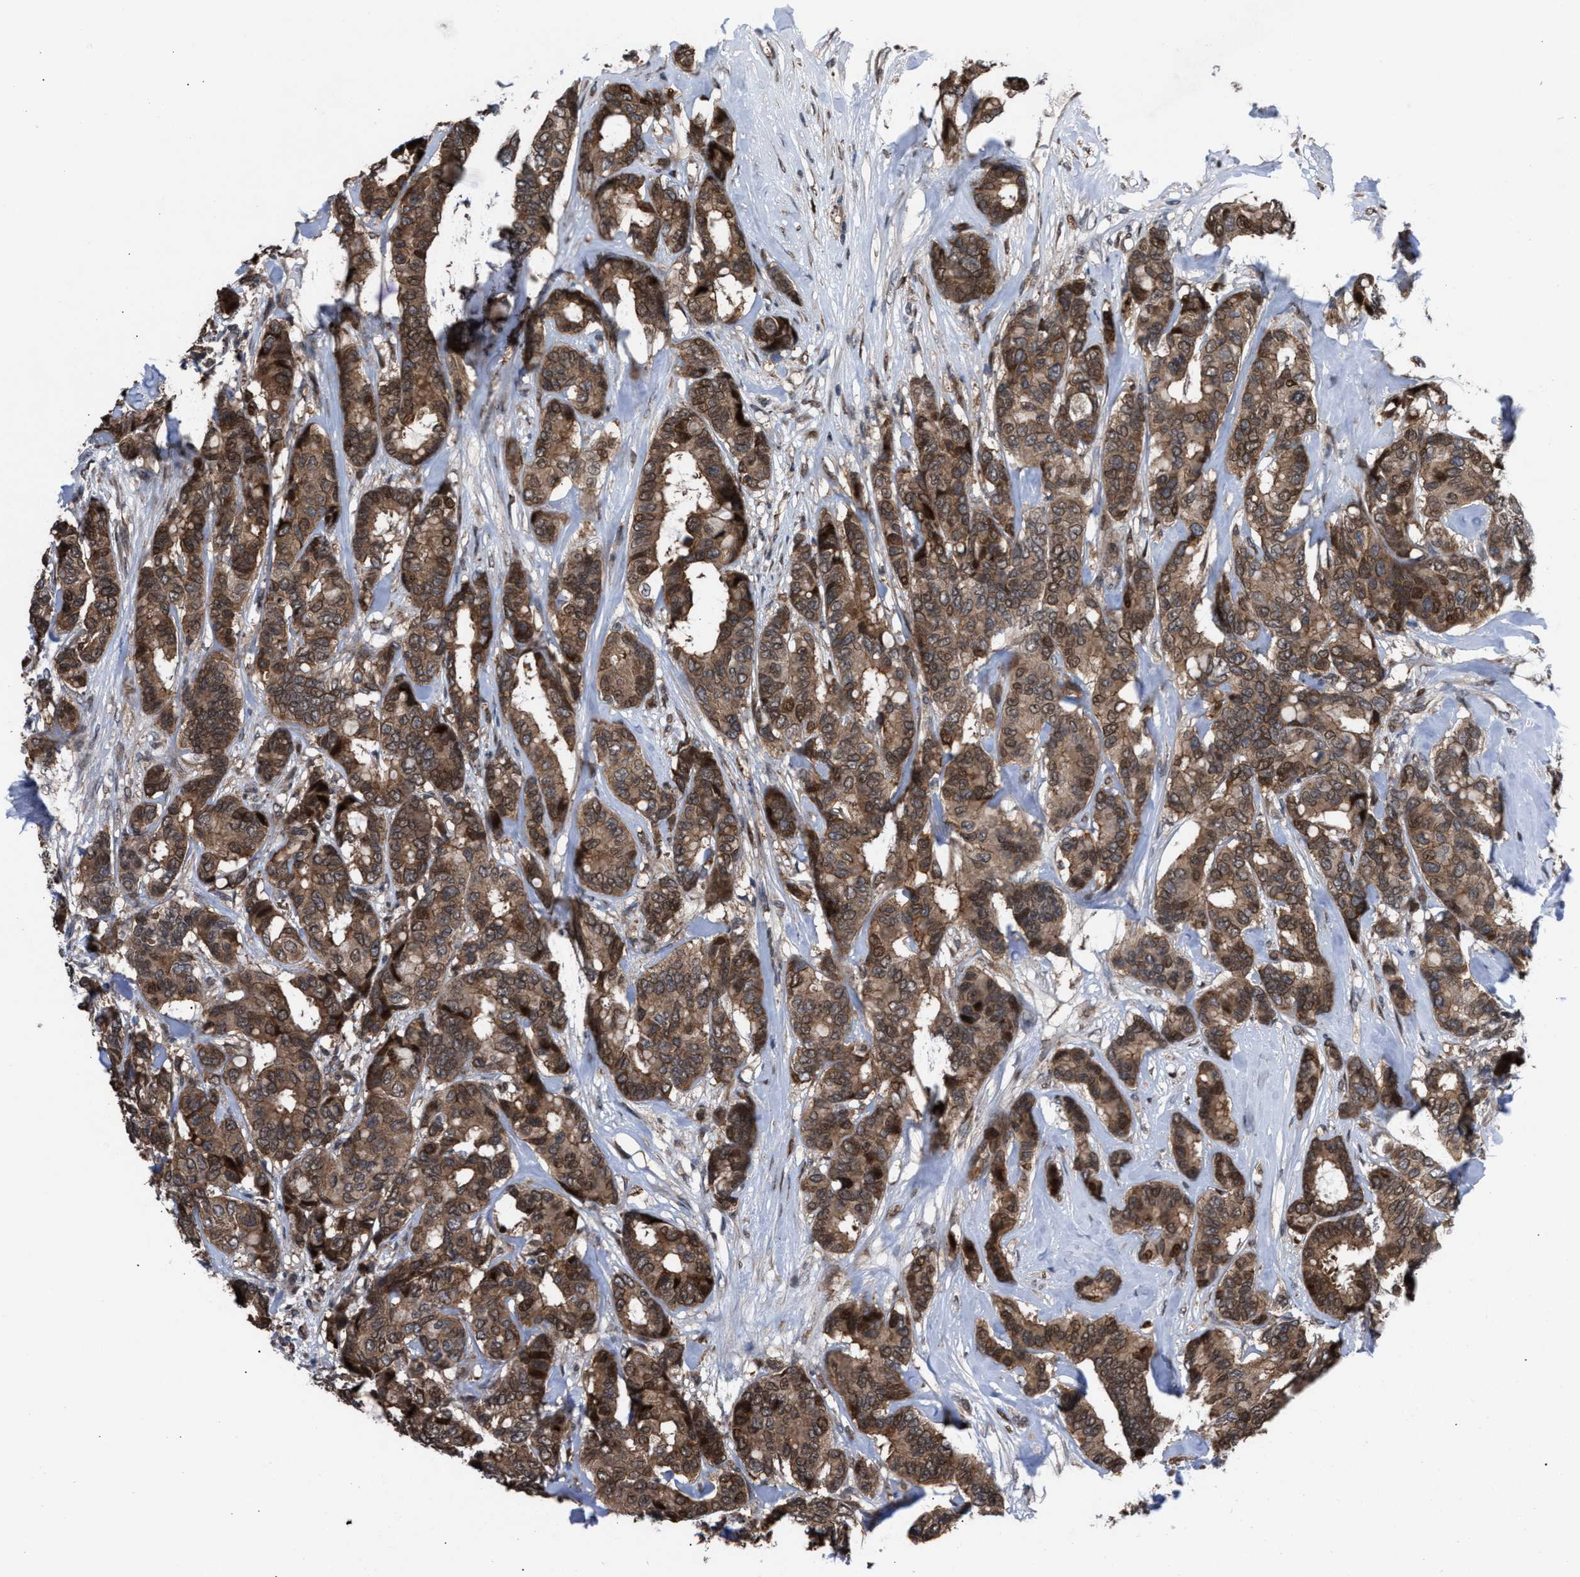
{"staining": {"intensity": "moderate", "quantity": ">75%", "location": "cytoplasmic/membranous"}, "tissue": "breast cancer", "cell_type": "Tumor cells", "image_type": "cancer", "snomed": [{"axis": "morphology", "description": "Duct carcinoma"}, {"axis": "topography", "description": "Breast"}], "caption": "Immunohistochemical staining of breast cancer (intraductal carcinoma) displays moderate cytoplasmic/membranous protein positivity in about >75% of tumor cells.", "gene": "TP53BP2", "patient": {"sex": "female", "age": 87}}